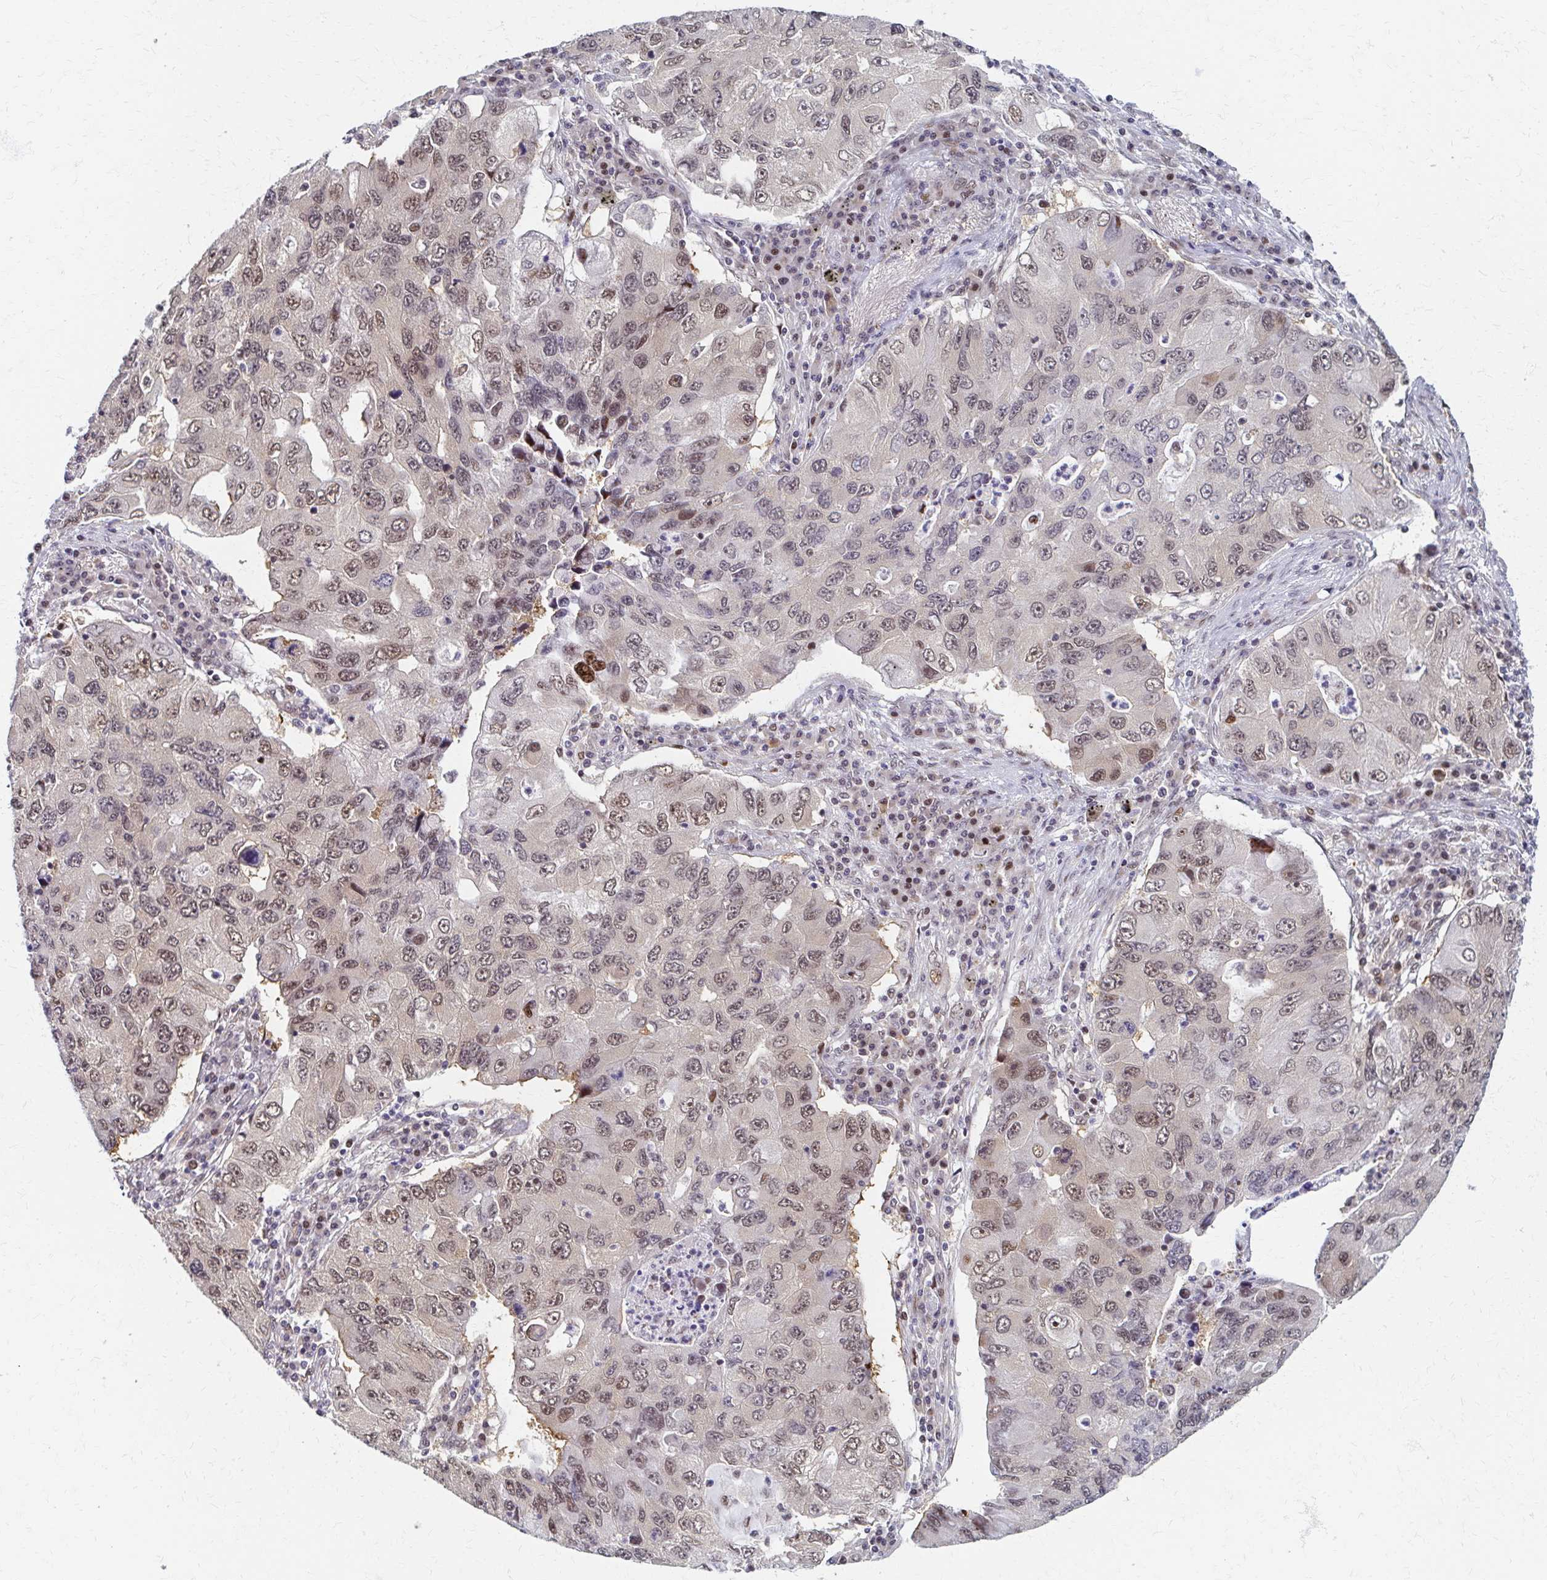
{"staining": {"intensity": "weak", "quantity": ">75%", "location": "nuclear"}, "tissue": "lung cancer", "cell_type": "Tumor cells", "image_type": "cancer", "snomed": [{"axis": "morphology", "description": "Adenocarcinoma, NOS"}, {"axis": "morphology", "description": "Adenocarcinoma, metastatic, NOS"}, {"axis": "topography", "description": "Lymph node"}, {"axis": "topography", "description": "Lung"}], "caption": "Lung metastatic adenocarcinoma stained with immunohistochemistry reveals weak nuclear staining in about >75% of tumor cells.", "gene": "PSMD7", "patient": {"sex": "female", "age": 54}}